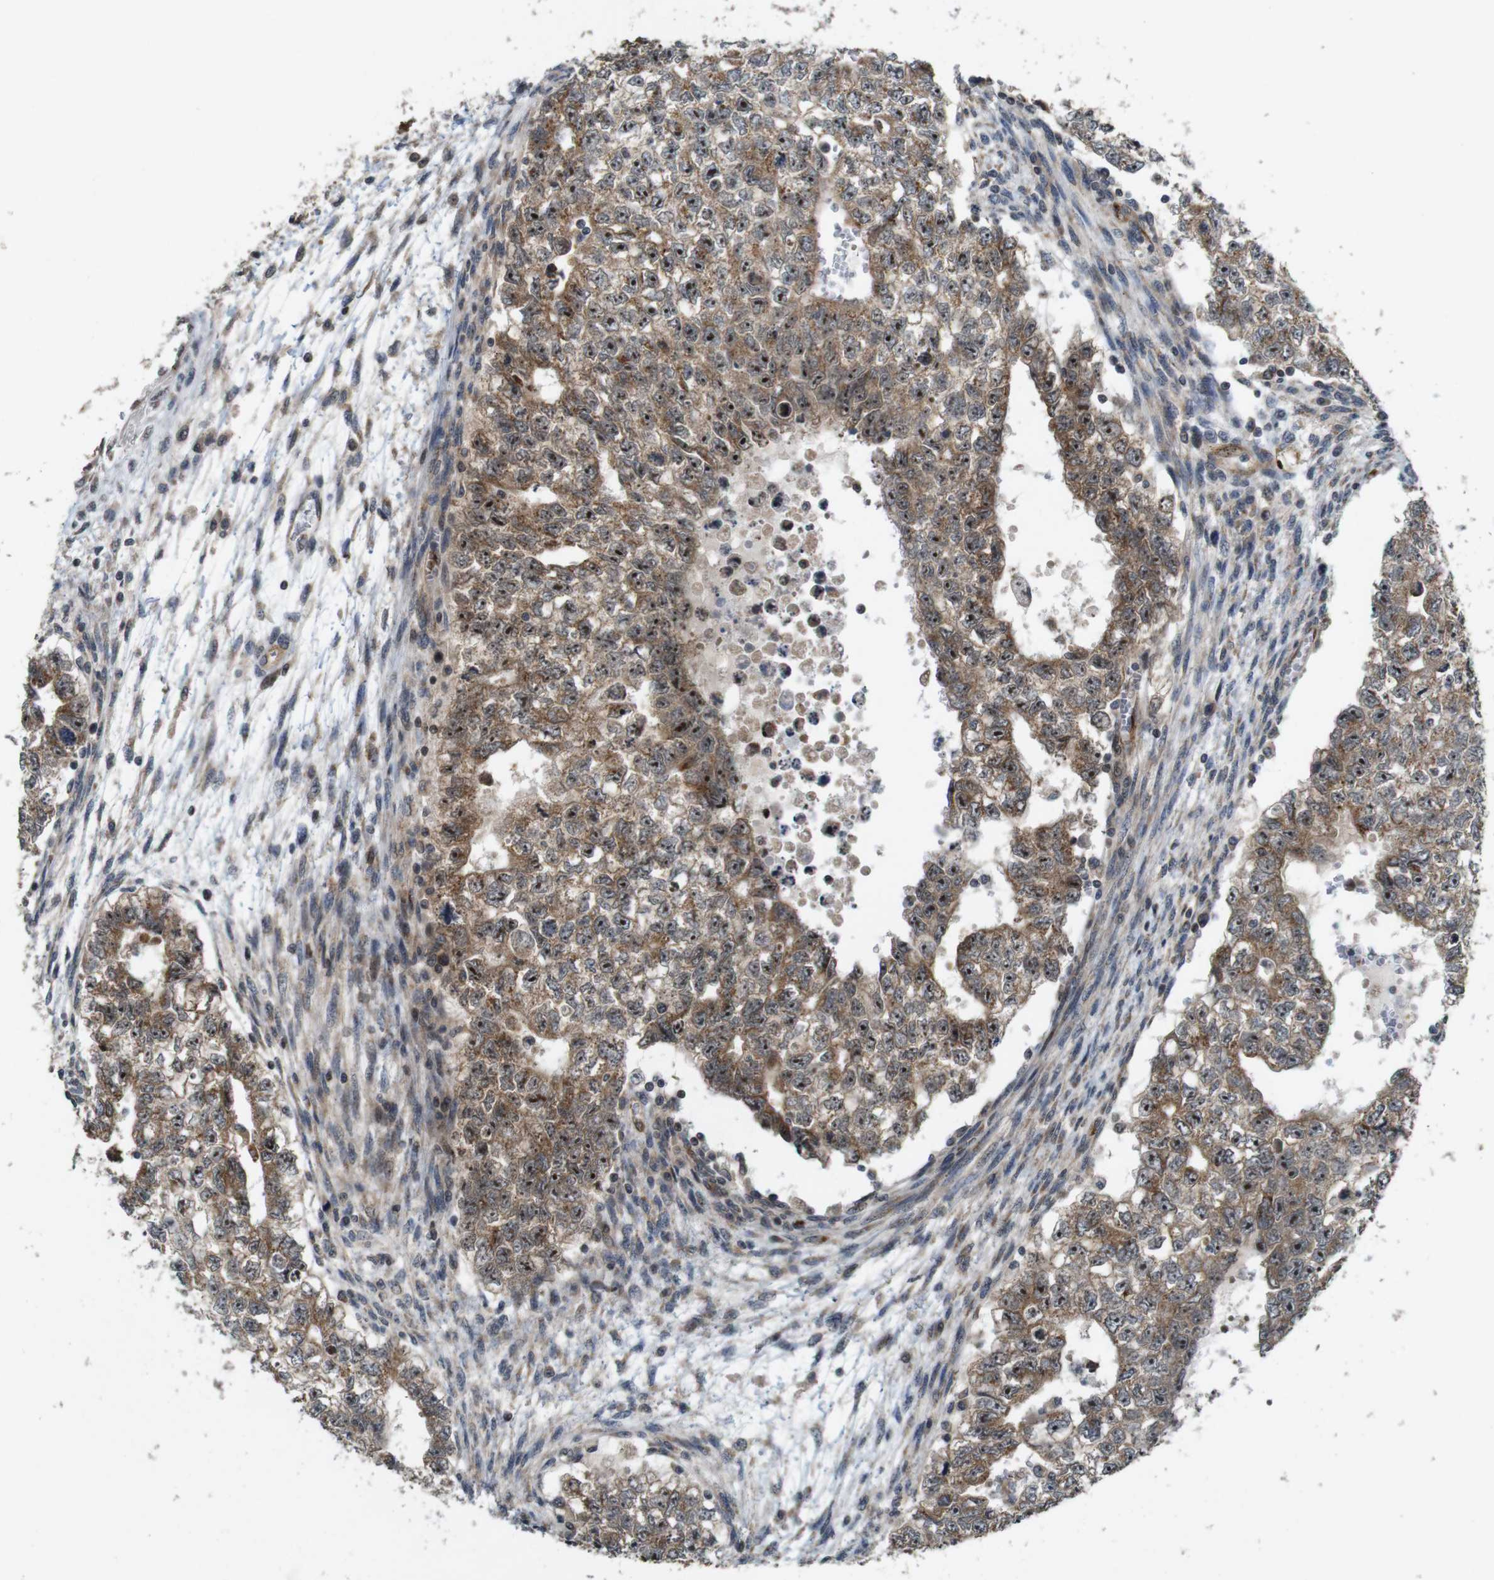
{"staining": {"intensity": "moderate", "quantity": ">75%", "location": "cytoplasmic/membranous,nuclear"}, "tissue": "testis cancer", "cell_type": "Tumor cells", "image_type": "cancer", "snomed": [{"axis": "morphology", "description": "Seminoma, NOS"}, {"axis": "morphology", "description": "Carcinoma, Embryonal, NOS"}, {"axis": "topography", "description": "Testis"}], "caption": "Immunohistochemistry (IHC) of human testis cancer (embryonal carcinoma) exhibits medium levels of moderate cytoplasmic/membranous and nuclear expression in about >75% of tumor cells.", "gene": "EFCAB14", "patient": {"sex": "male", "age": 38}}